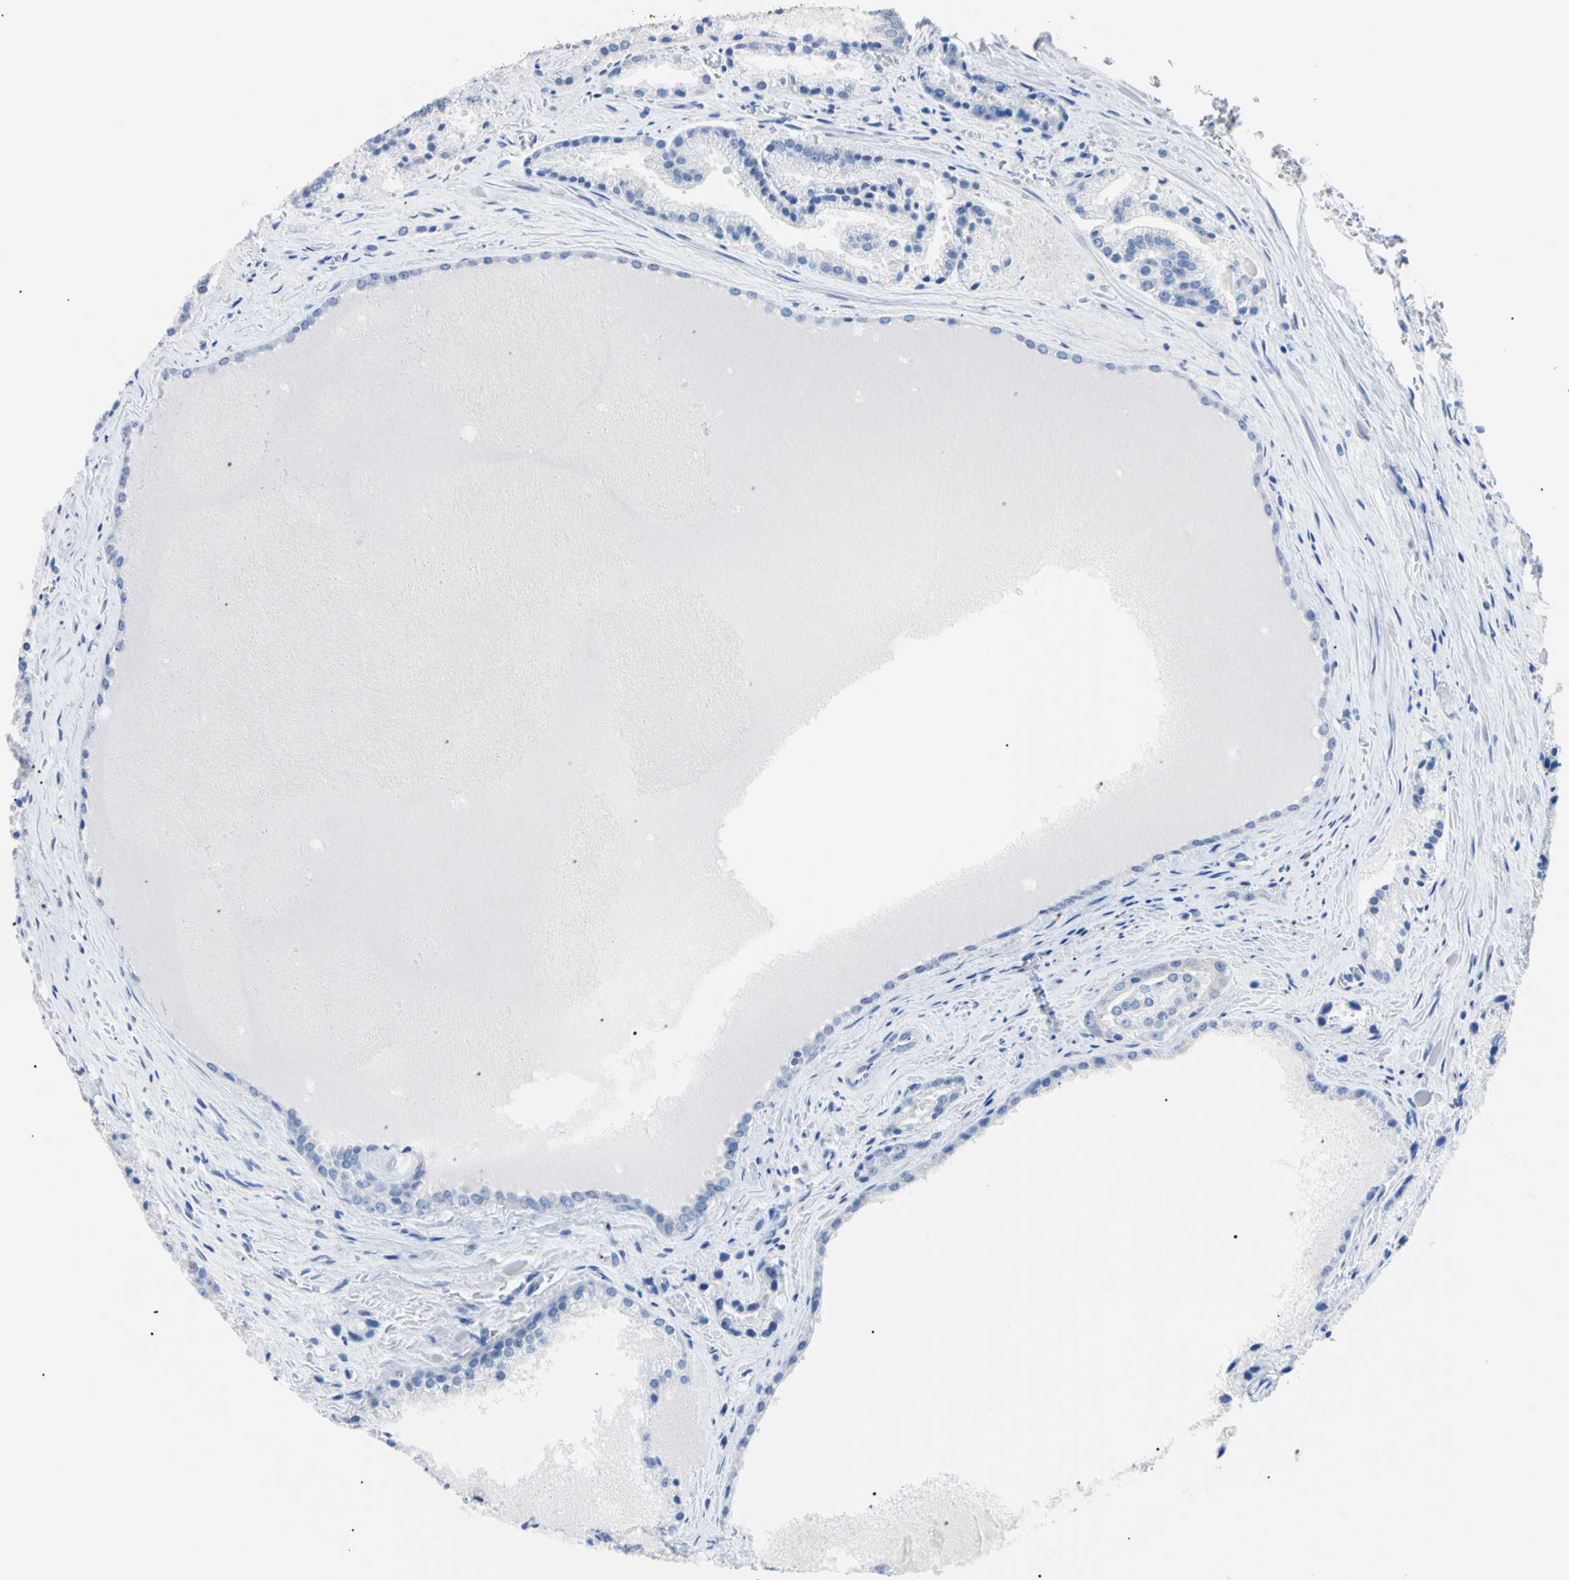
{"staining": {"intensity": "weak", "quantity": "<25%", "location": "cytoplasmic/membranous"}, "tissue": "prostate cancer", "cell_type": "Tumor cells", "image_type": "cancer", "snomed": [{"axis": "morphology", "description": "Adenocarcinoma, Low grade"}, {"axis": "topography", "description": "Prostate"}], "caption": "Immunohistochemistry (IHC) histopathology image of human prostate adenocarcinoma (low-grade) stained for a protein (brown), which exhibits no positivity in tumor cells.", "gene": "RARS1", "patient": {"sex": "male", "age": 64}}